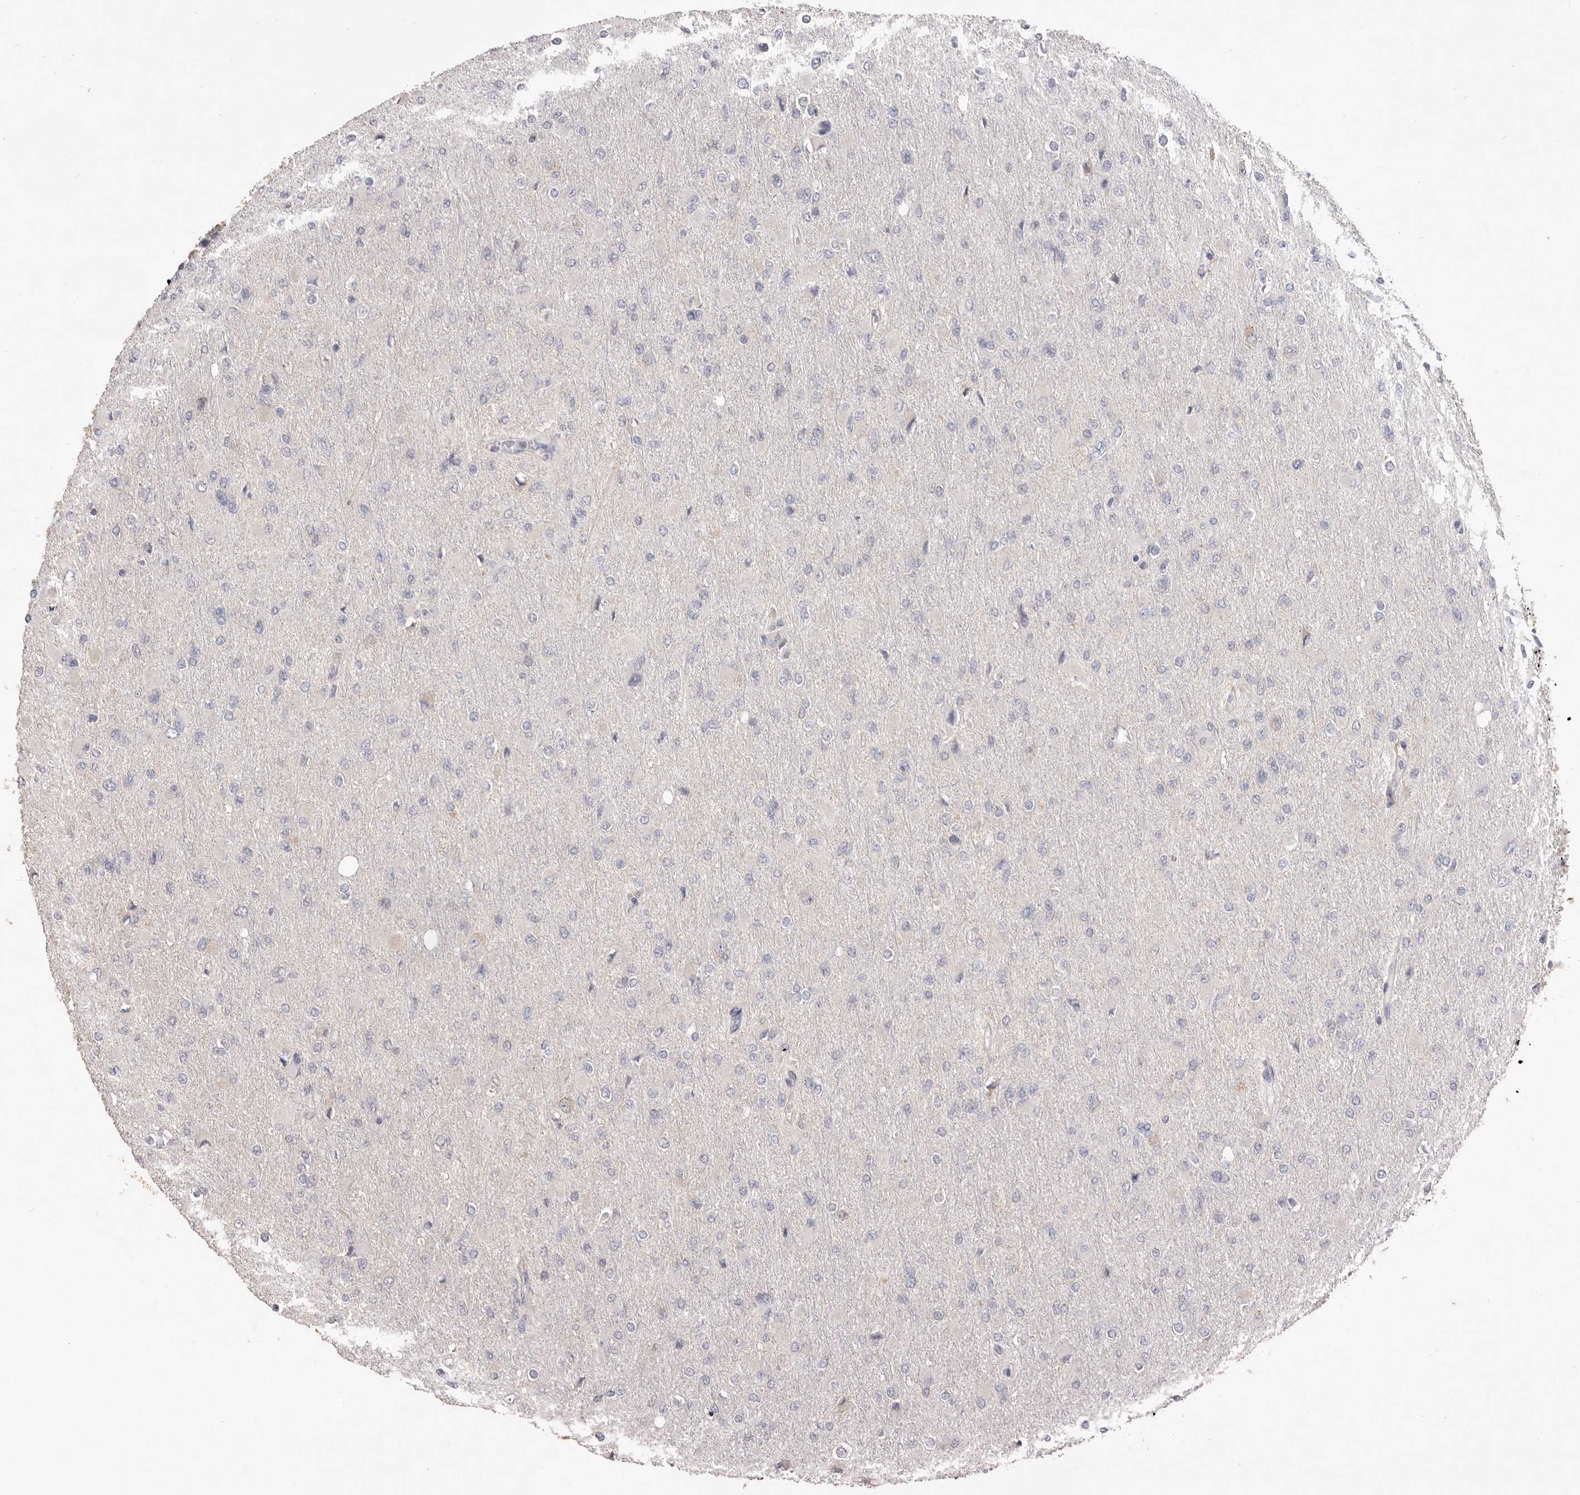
{"staining": {"intensity": "negative", "quantity": "none", "location": "none"}, "tissue": "glioma", "cell_type": "Tumor cells", "image_type": "cancer", "snomed": [{"axis": "morphology", "description": "Glioma, malignant, High grade"}, {"axis": "topography", "description": "Cerebral cortex"}], "caption": "Histopathology image shows no significant protein staining in tumor cells of malignant glioma (high-grade).", "gene": "HCAR2", "patient": {"sex": "female", "age": 36}}